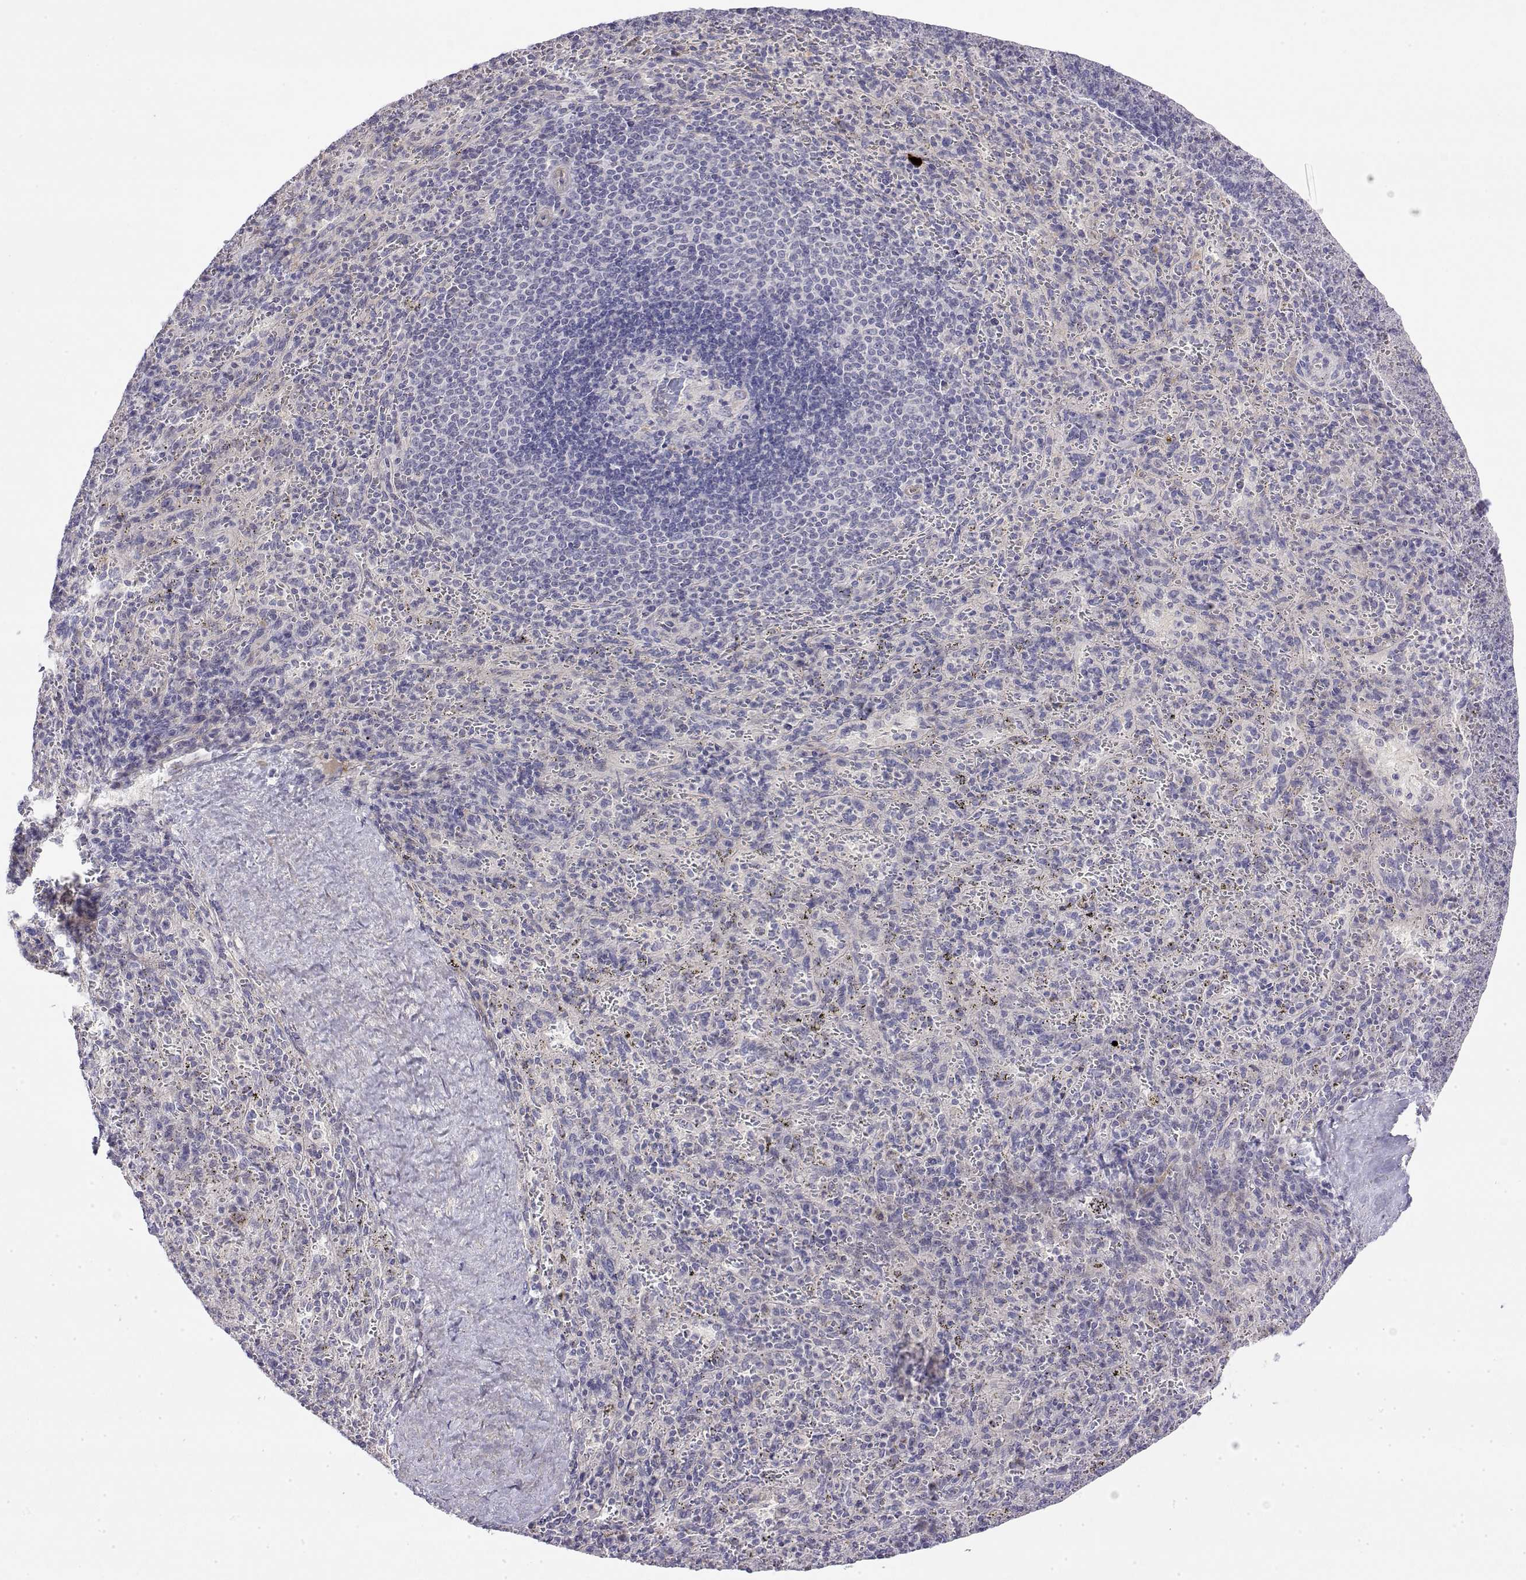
{"staining": {"intensity": "negative", "quantity": "none", "location": "none"}, "tissue": "spleen", "cell_type": "Cells in red pulp", "image_type": "normal", "snomed": [{"axis": "morphology", "description": "Normal tissue, NOS"}, {"axis": "topography", "description": "Spleen"}], "caption": "Immunohistochemistry (IHC) of normal spleen demonstrates no staining in cells in red pulp. Brightfield microscopy of immunohistochemistry (IHC) stained with DAB (brown) and hematoxylin (blue), captured at high magnification.", "gene": "GGACT", "patient": {"sex": "male", "age": 57}}